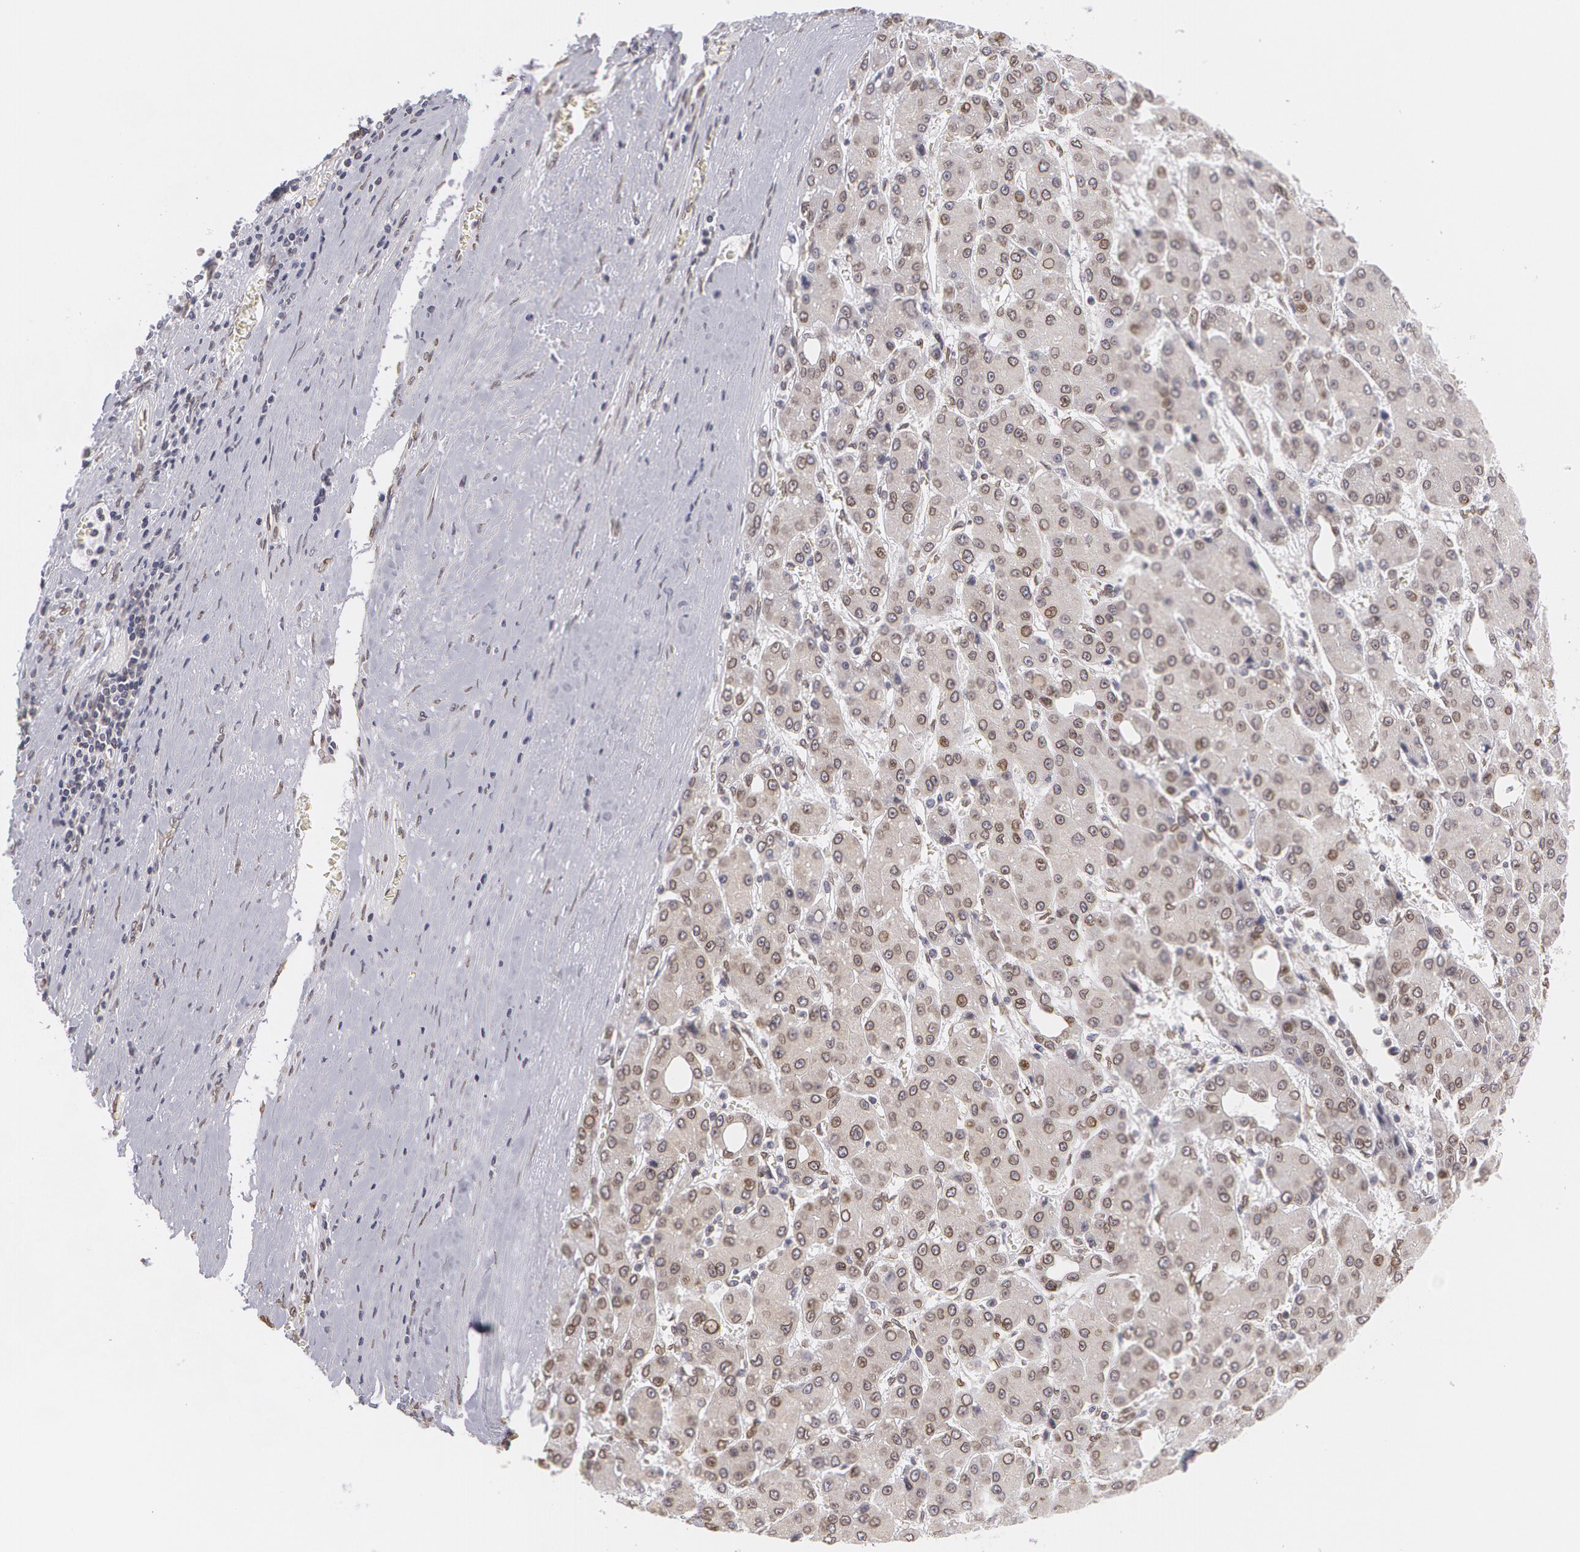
{"staining": {"intensity": "weak", "quantity": "25%-75%", "location": "nuclear"}, "tissue": "liver cancer", "cell_type": "Tumor cells", "image_type": "cancer", "snomed": [{"axis": "morphology", "description": "Carcinoma, Hepatocellular, NOS"}, {"axis": "topography", "description": "Liver"}], "caption": "A high-resolution histopathology image shows immunohistochemistry (IHC) staining of liver hepatocellular carcinoma, which shows weak nuclear expression in about 25%-75% of tumor cells. The staining is performed using DAB (3,3'-diaminobenzidine) brown chromogen to label protein expression. The nuclei are counter-stained blue using hematoxylin.", "gene": "EMD", "patient": {"sex": "male", "age": 69}}